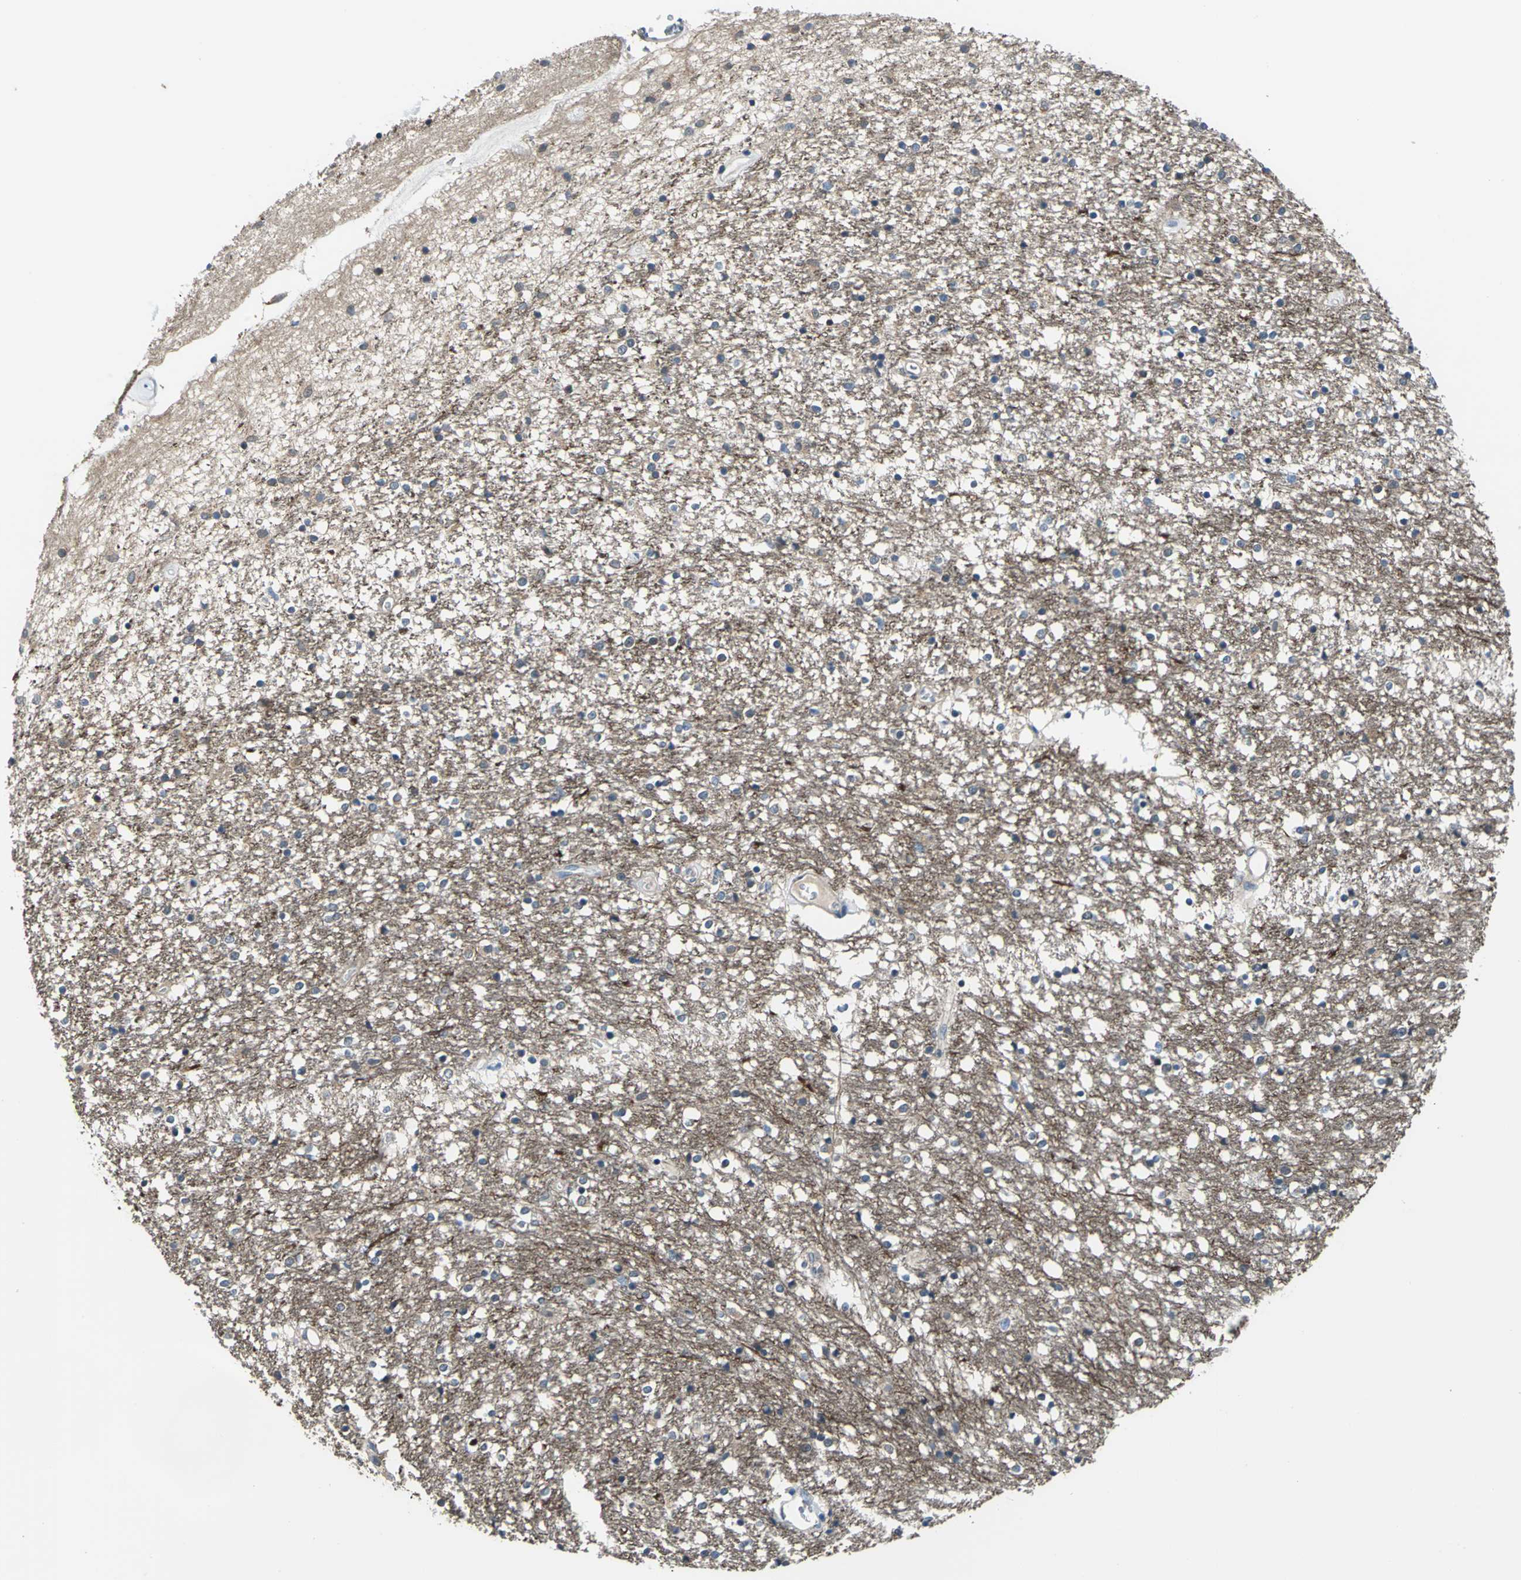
{"staining": {"intensity": "negative", "quantity": "none", "location": "none"}, "tissue": "caudate", "cell_type": "Glial cells", "image_type": "normal", "snomed": [{"axis": "morphology", "description": "Normal tissue, NOS"}, {"axis": "topography", "description": "Lateral ventricle wall"}], "caption": "This is a histopathology image of immunohistochemistry (IHC) staining of unremarkable caudate, which shows no positivity in glial cells.", "gene": "CDC42EP1", "patient": {"sex": "female", "age": 54}}